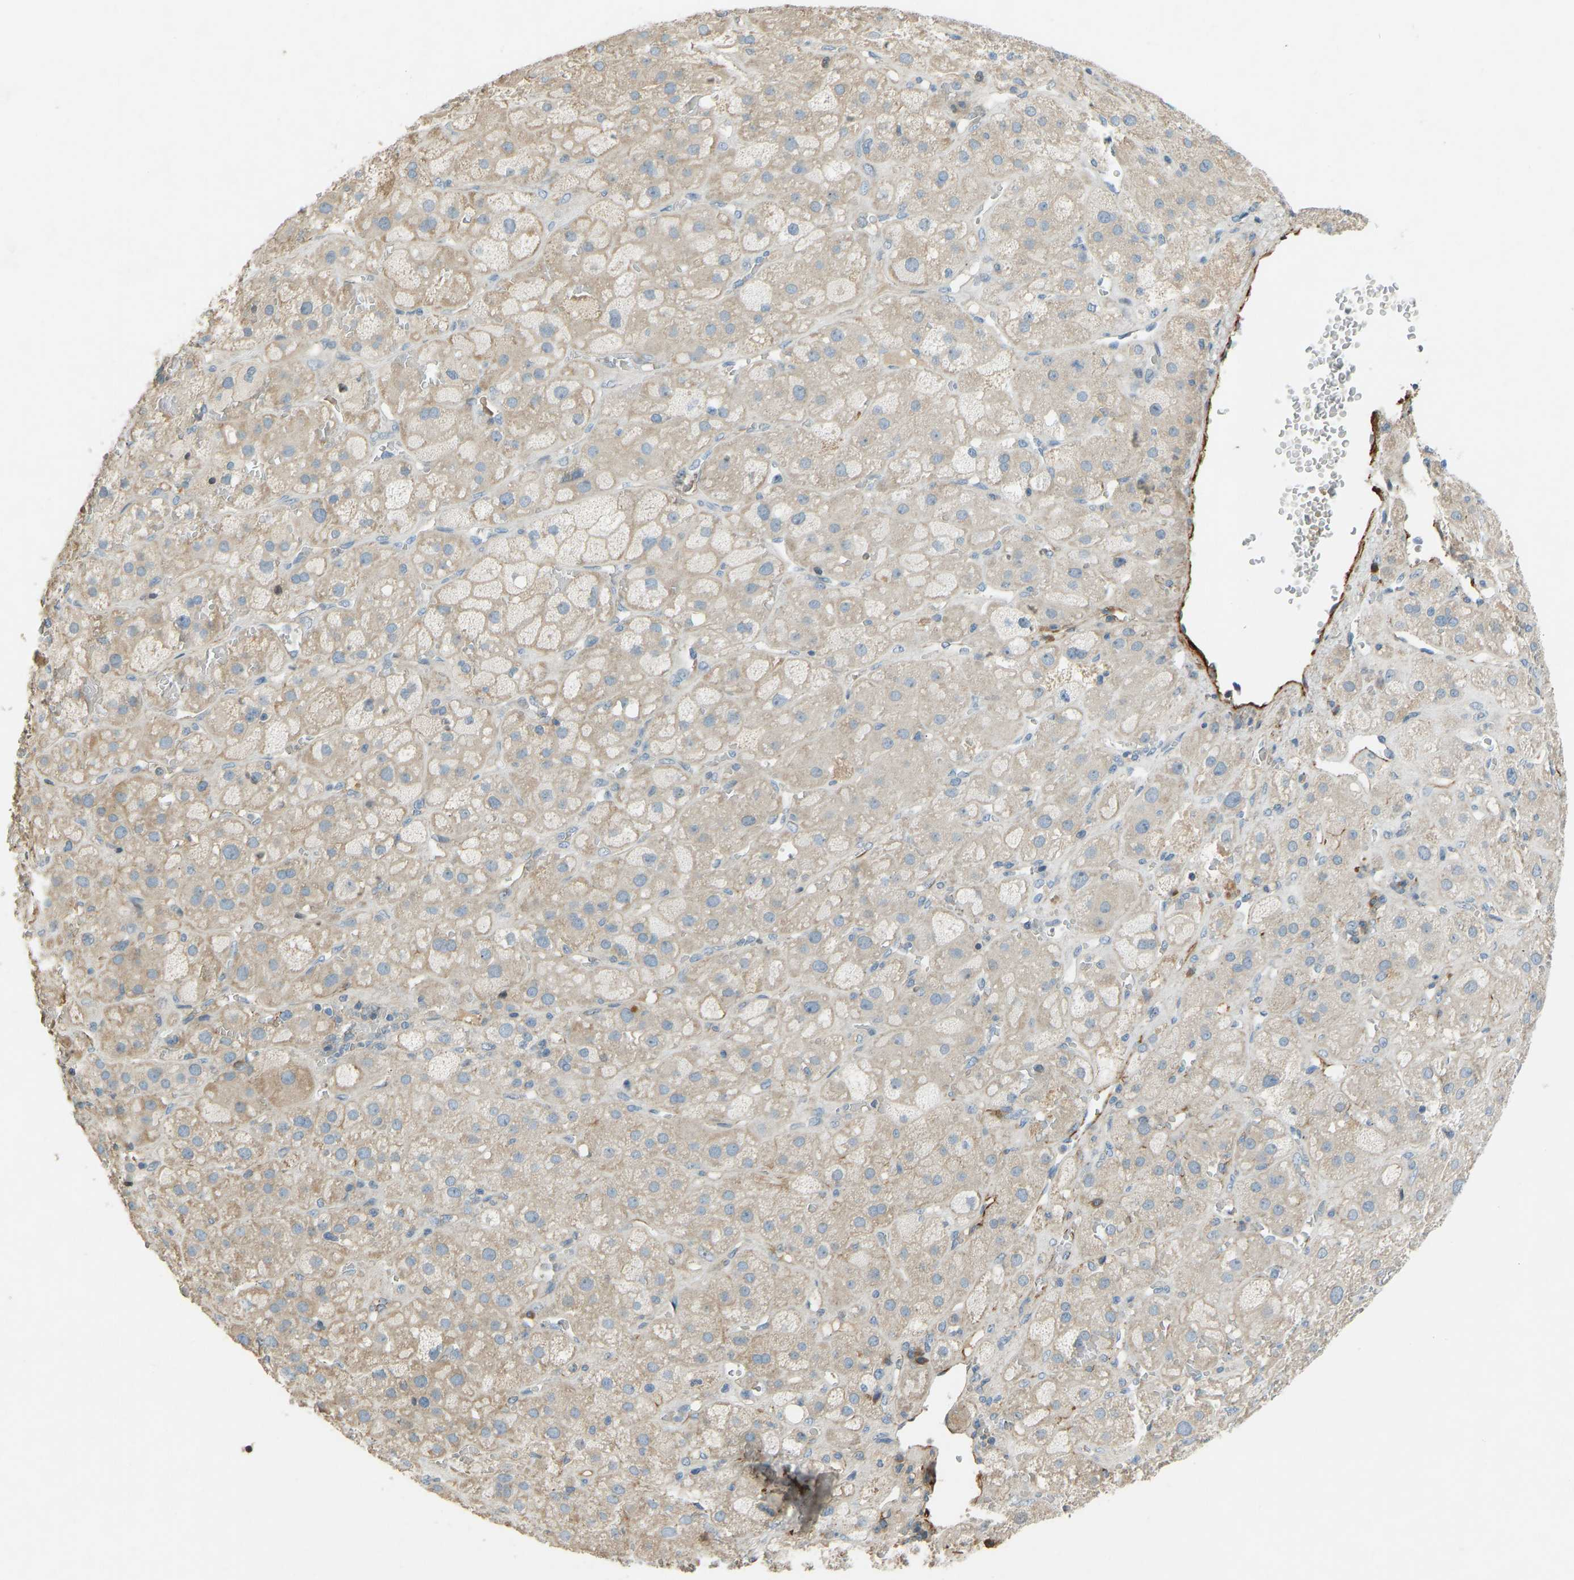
{"staining": {"intensity": "weak", "quantity": ">75%", "location": "cytoplasmic/membranous"}, "tissue": "adrenal gland", "cell_type": "Glandular cells", "image_type": "normal", "snomed": [{"axis": "morphology", "description": "Normal tissue, NOS"}, {"axis": "topography", "description": "Adrenal gland"}], "caption": "Immunohistochemistry of normal human adrenal gland reveals low levels of weak cytoplasmic/membranous expression in approximately >75% of glandular cells.", "gene": "FBLN2", "patient": {"sex": "female", "age": 47}}